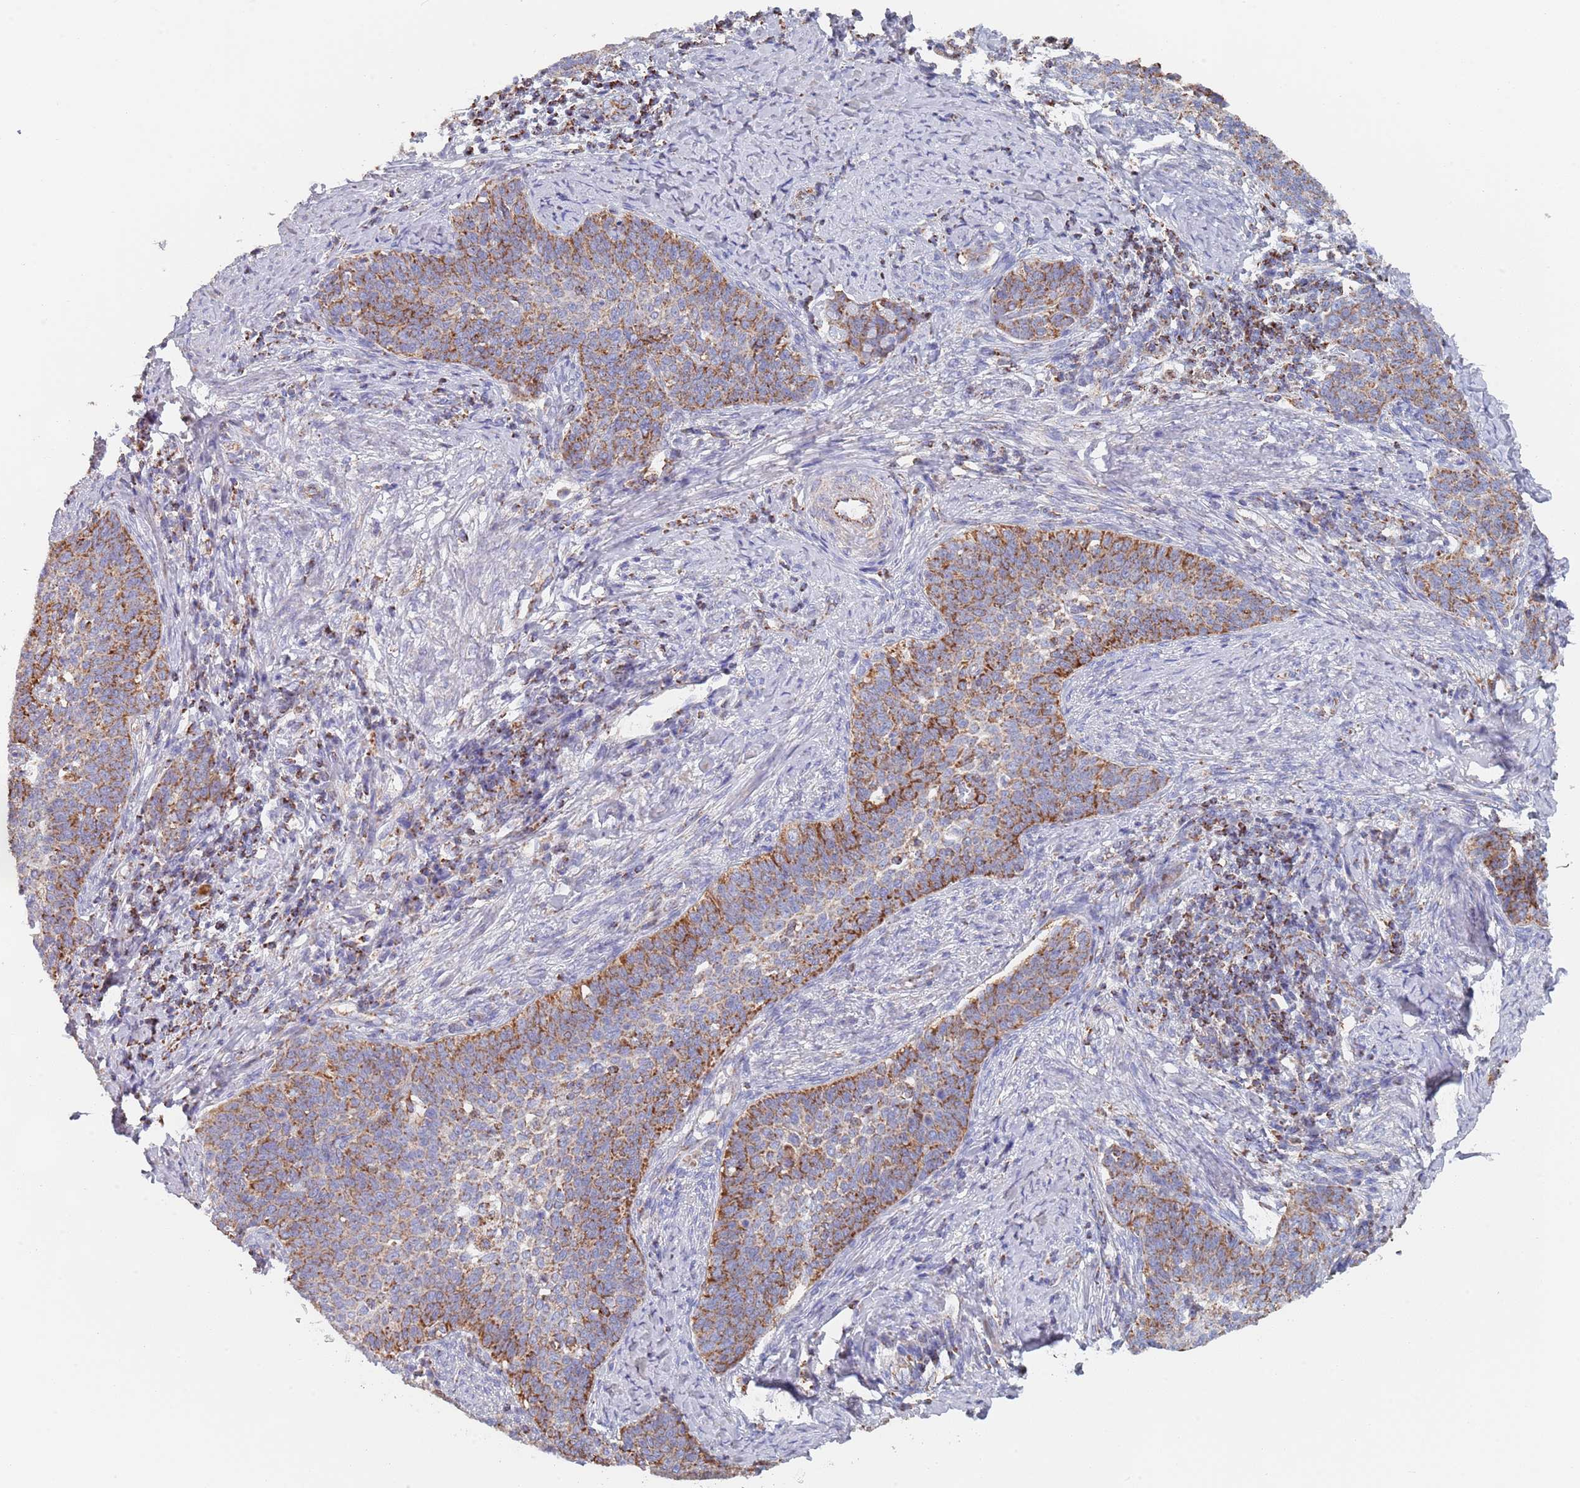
{"staining": {"intensity": "strong", "quantity": "25%-75%", "location": "cytoplasmic/membranous"}, "tissue": "cervical cancer", "cell_type": "Tumor cells", "image_type": "cancer", "snomed": [{"axis": "morphology", "description": "Squamous cell carcinoma, NOS"}, {"axis": "topography", "description": "Cervix"}], "caption": "Immunohistochemistry of human cervical cancer (squamous cell carcinoma) displays high levels of strong cytoplasmic/membranous expression in about 25%-75% of tumor cells.", "gene": "PGP", "patient": {"sex": "female", "age": 39}}